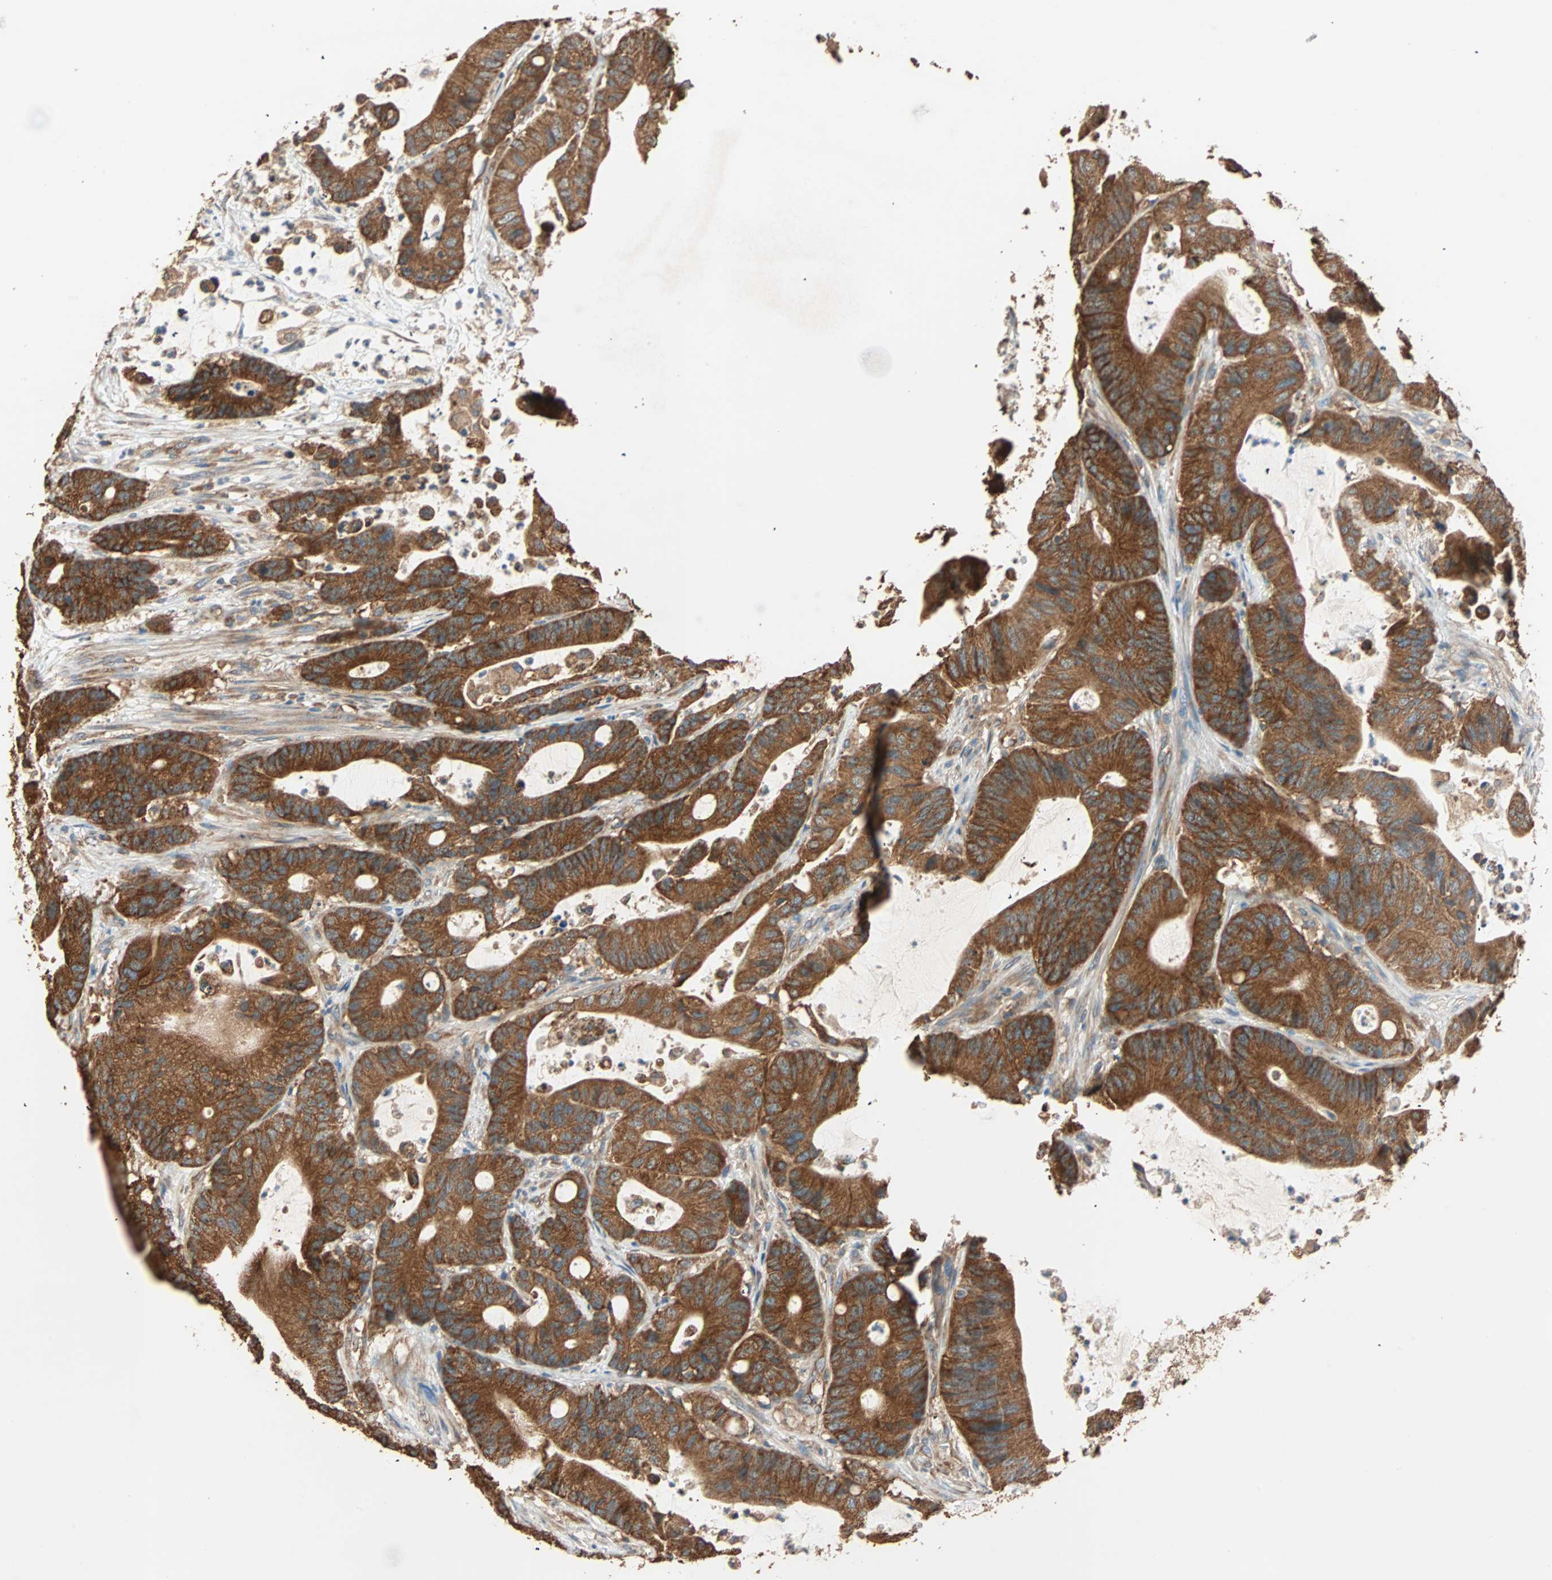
{"staining": {"intensity": "strong", "quantity": ">75%", "location": "cytoplasmic/membranous"}, "tissue": "colorectal cancer", "cell_type": "Tumor cells", "image_type": "cancer", "snomed": [{"axis": "morphology", "description": "Adenocarcinoma, NOS"}, {"axis": "topography", "description": "Colon"}], "caption": "Immunohistochemistry (IHC) of colorectal cancer (adenocarcinoma) reveals high levels of strong cytoplasmic/membranous staining in about >75% of tumor cells.", "gene": "EIF4G2", "patient": {"sex": "female", "age": 84}}